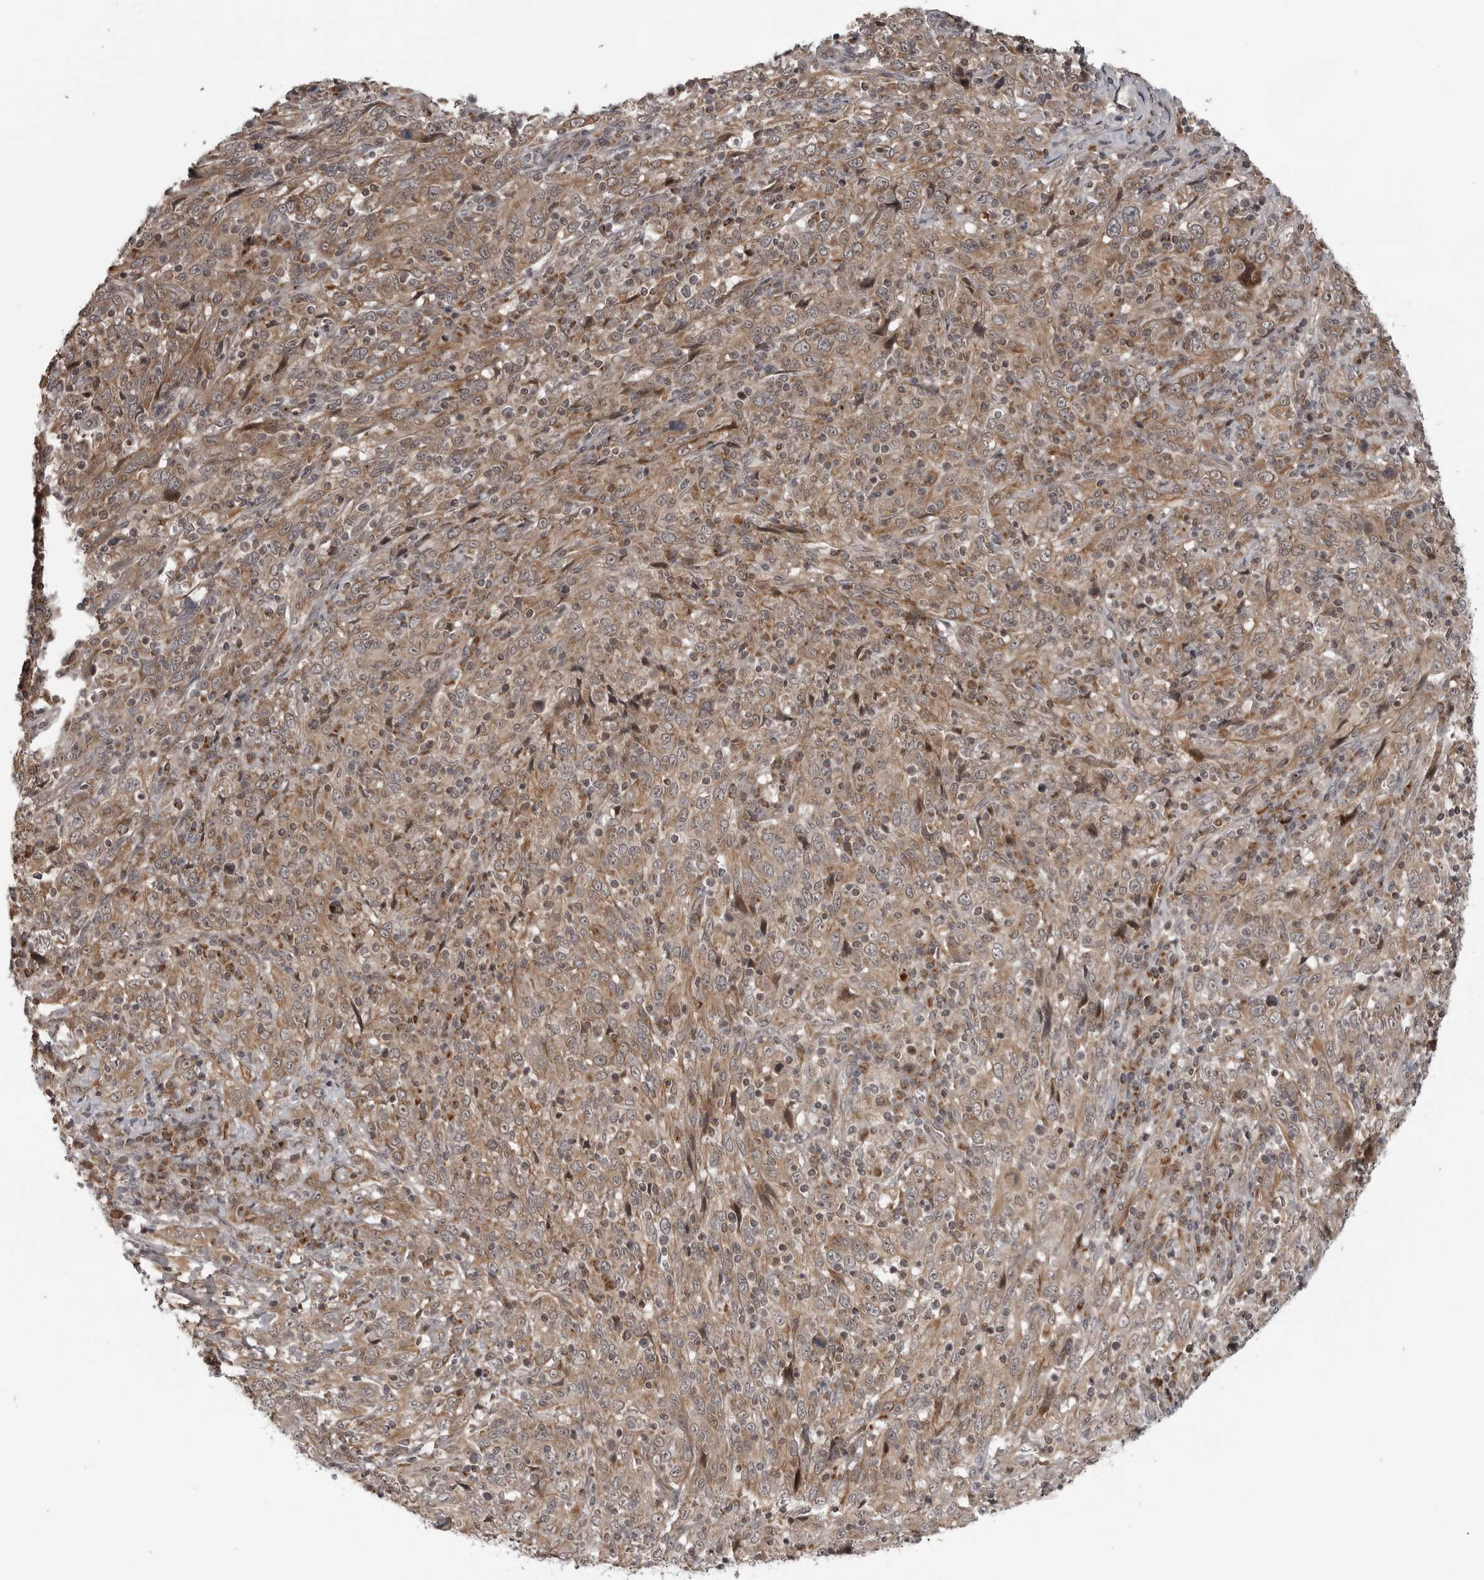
{"staining": {"intensity": "moderate", "quantity": ">75%", "location": "cytoplasmic/membranous"}, "tissue": "cervical cancer", "cell_type": "Tumor cells", "image_type": "cancer", "snomed": [{"axis": "morphology", "description": "Squamous cell carcinoma, NOS"}, {"axis": "topography", "description": "Cervix"}], "caption": "This is a photomicrograph of immunohistochemistry staining of squamous cell carcinoma (cervical), which shows moderate staining in the cytoplasmic/membranous of tumor cells.", "gene": "FAAP100", "patient": {"sex": "female", "age": 46}}